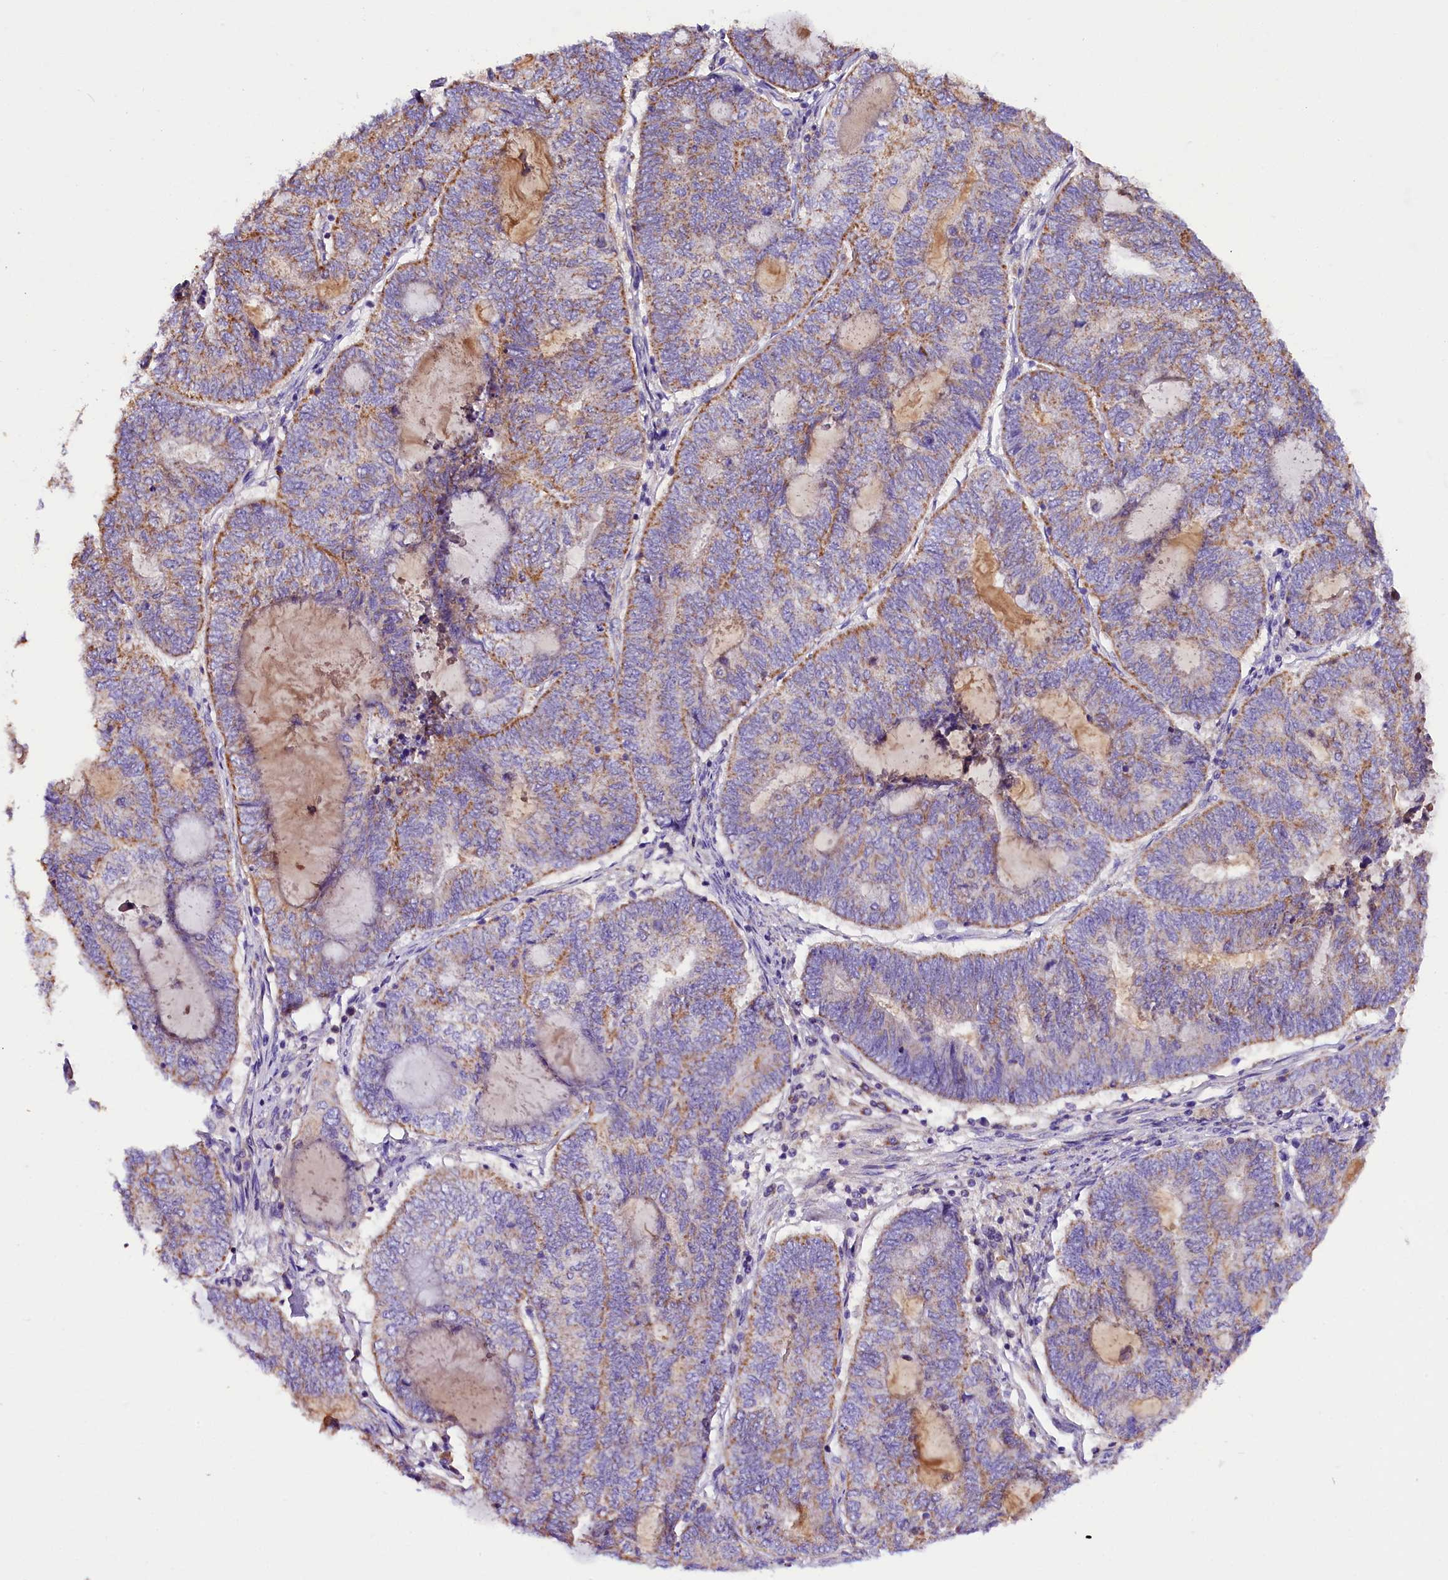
{"staining": {"intensity": "moderate", "quantity": ">75%", "location": "cytoplasmic/membranous"}, "tissue": "endometrial cancer", "cell_type": "Tumor cells", "image_type": "cancer", "snomed": [{"axis": "morphology", "description": "Adenocarcinoma, NOS"}, {"axis": "topography", "description": "Uterus"}, {"axis": "topography", "description": "Endometrium"}], "caption": "Human endometrial cancer (adenocarcinoma) stained with a brown dye demonstrates moderate cytoplasmic/membranous positive staining in approximately >75% of tumor cells.", "gene": "SIX5", "patient": {"sex": "female", "age": 70}}